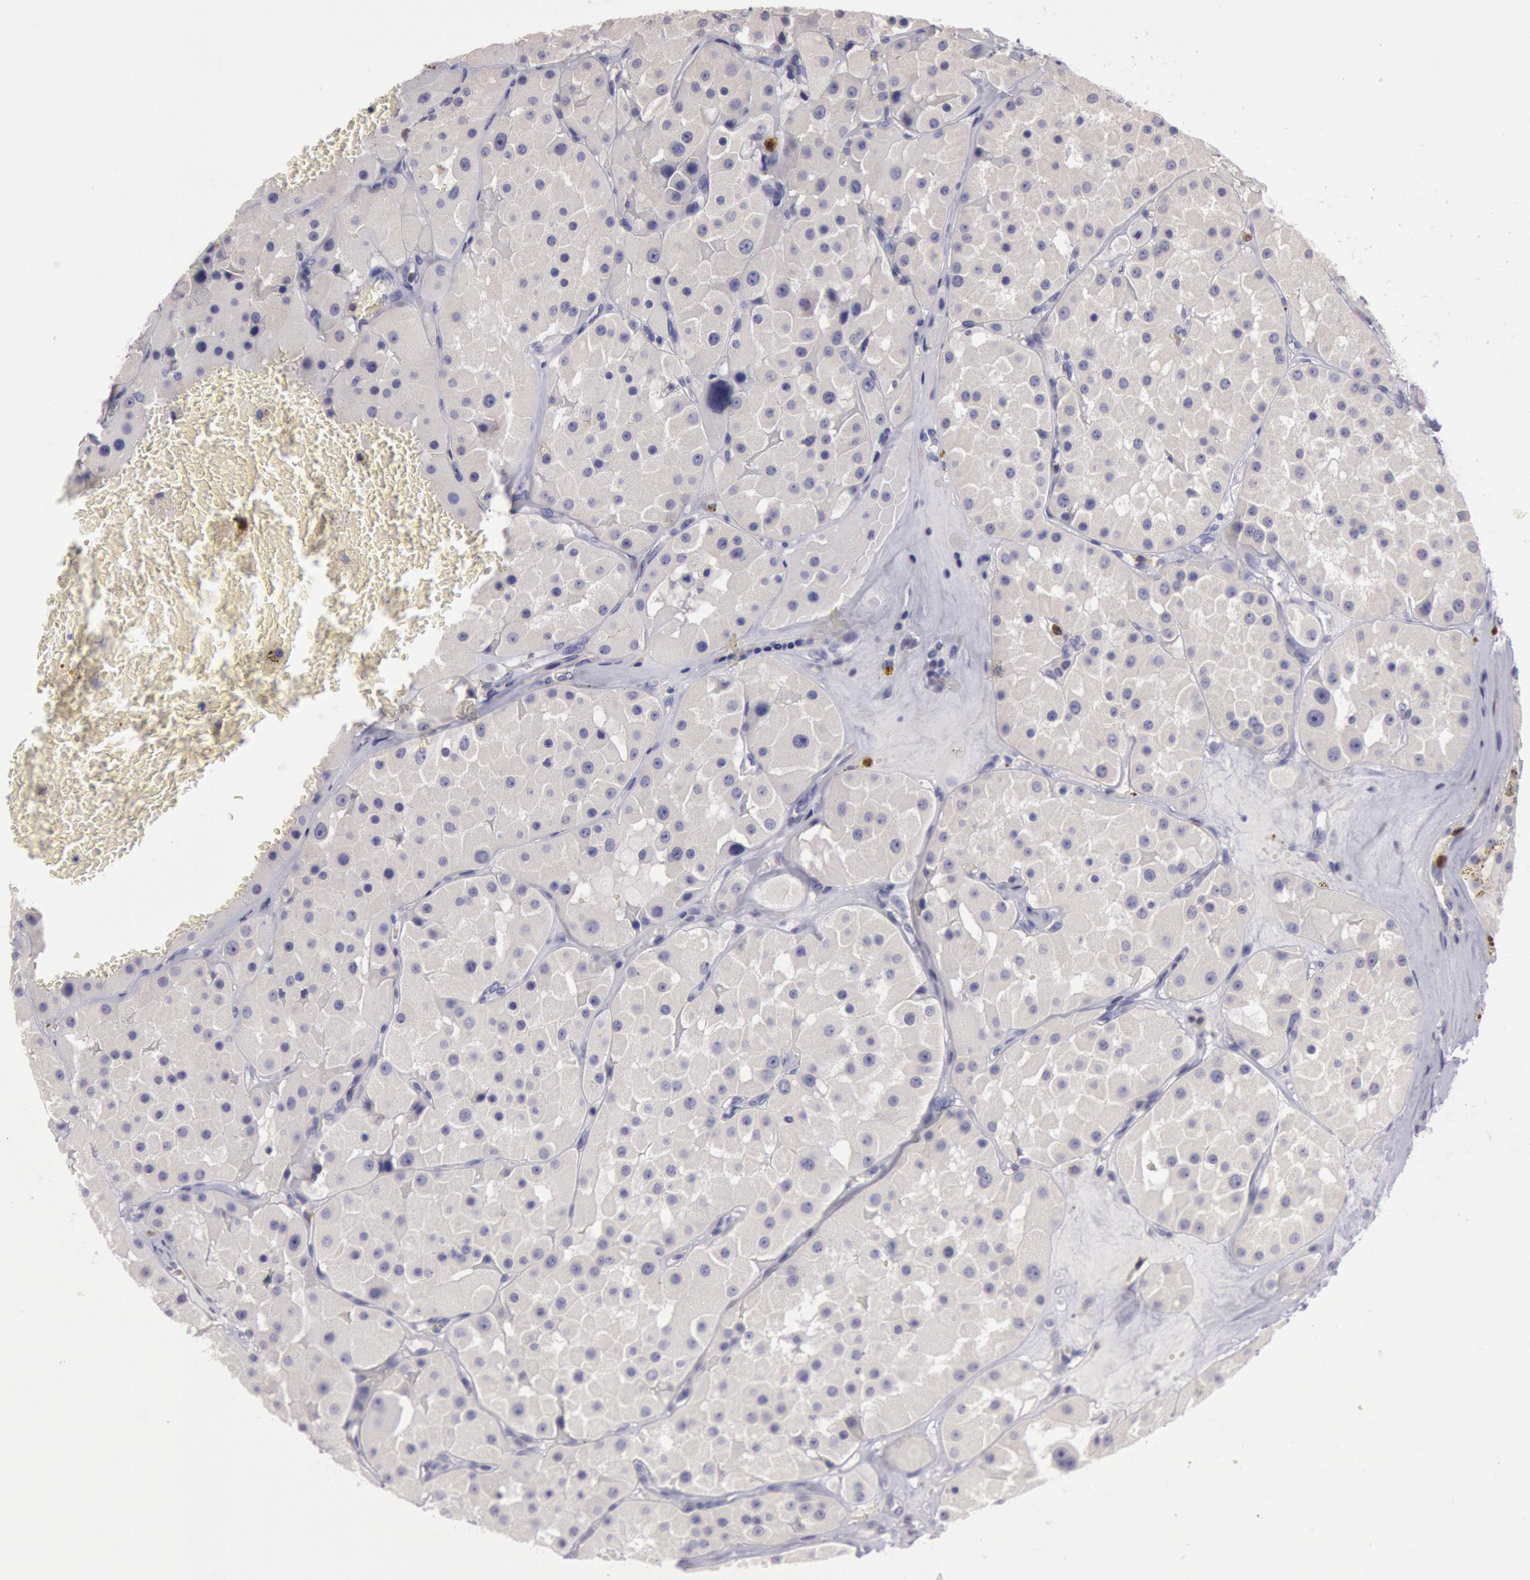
{"staining": {"intensity": "negative", "quantity": "none", "location": "none"}, "tissue": "renal cancer", "cell_type": "Tumor cells", "image_type": "cancer", "snomed": [{"axis": "morphology", "description": "Adenocarcinoma, uncertain malignant potential"}, {"axis": "topography", "description": "Kidney"}], "caption": "Immunohistochemistry (IHC) image of neoplastic tissue: adenocarcinoma,  uncertain malignant potential (renal) stained with DAB reveals no significant protein staining in tumor cells.", "gene": "RAB27A", "patient": {"sex": "male", "age": 63}}